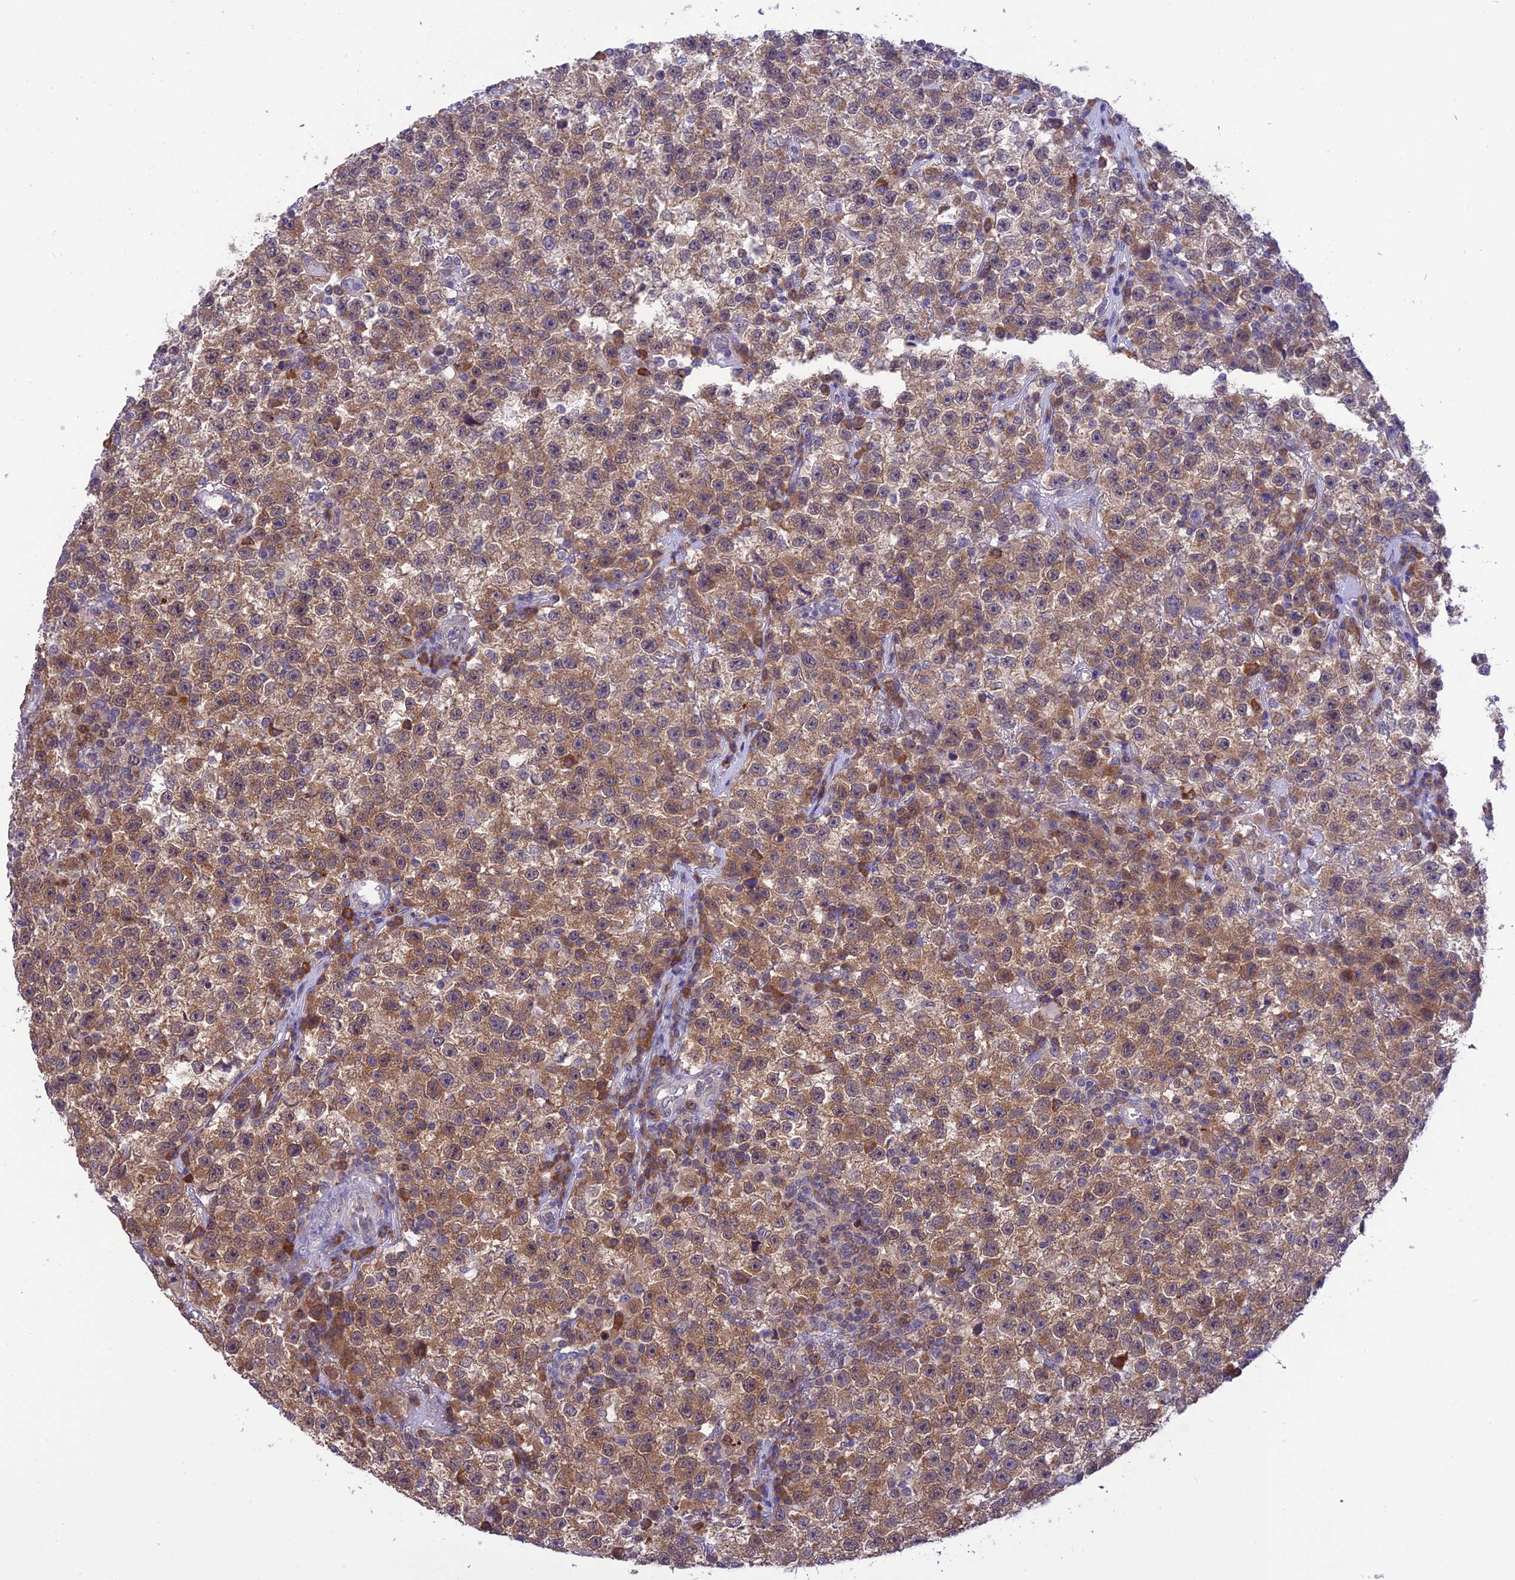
{"staining": {"intensity": "moderate", "quantity": ">75%", "location": "cytoplasmic/membranous"}, "tissue": "testis cancer", "cell_type": "Tumor cells", "image_type": "cancer", "snomed": [{"axis": "morphology", "description": "Seminoma, NOS"}, {"axis": "topography", "description": "Testis"}], "caption": "Protein expression analysis of human testis cancer reveals moderate cytoplasmic/membranous staining in about >75% of tumor cells.", "gene": "RNF126", "patient": {"sex": "male", "age": 22}}